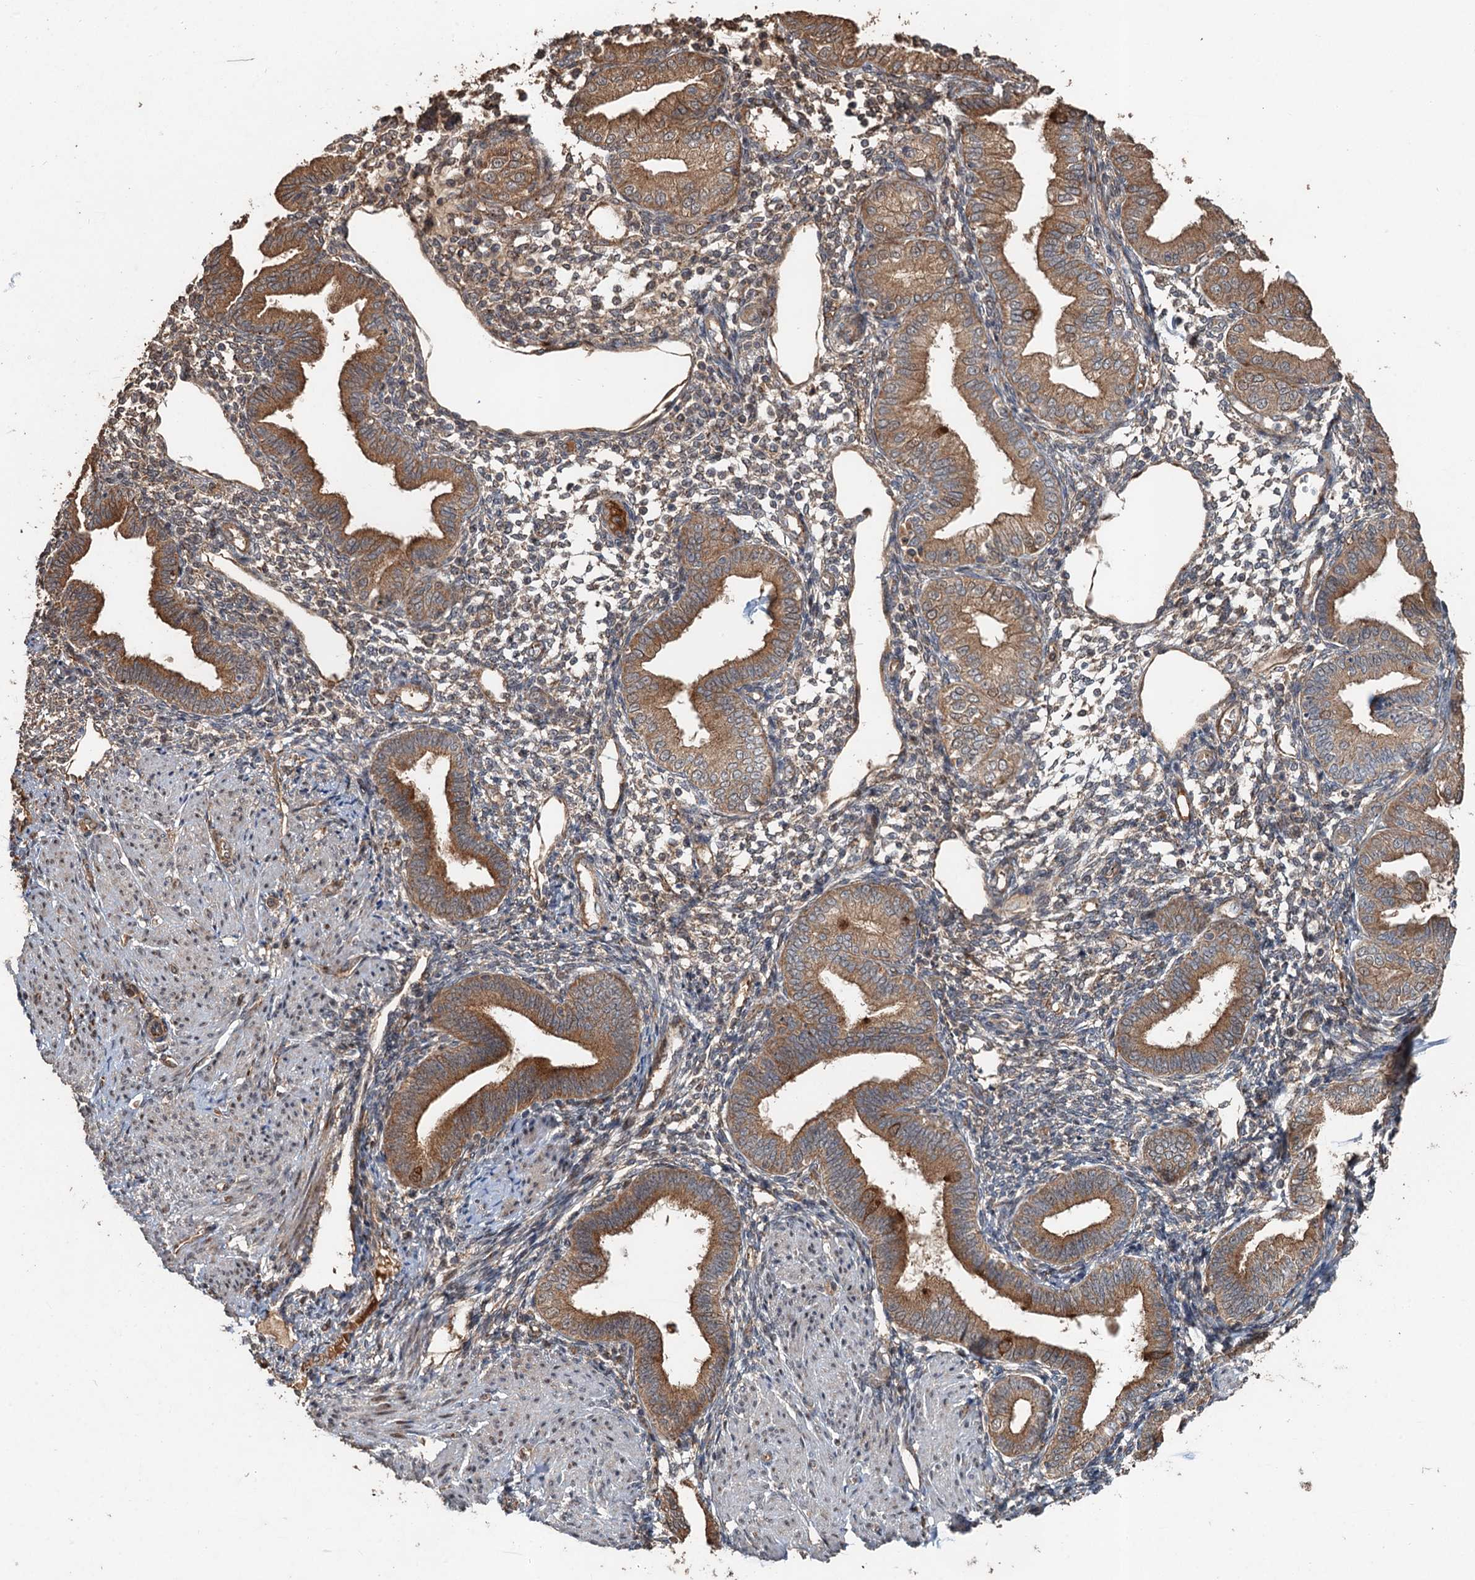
{"staining": {"intensity": "moderate", "quantity": "25%-75%", "location": "cytoplasmic/membranous"}, "tissue": "endometrium", "cell_type": "Cells in endometrial stroma", "image_type": "normal", "snomed": [{"axis": "morphology", "description": "Normal tissue, NOS"}, {"axis": "topography", "description": "Endometrium"}], "caption": "This is a micrograph of IHC staining of unremarkable endometrium, which shows moderate positivity in the cytoplasmic/membranous of cells in endometrial stroma.", "gene": "DEXI", "patient": {"sex": "female", "age": 53}}